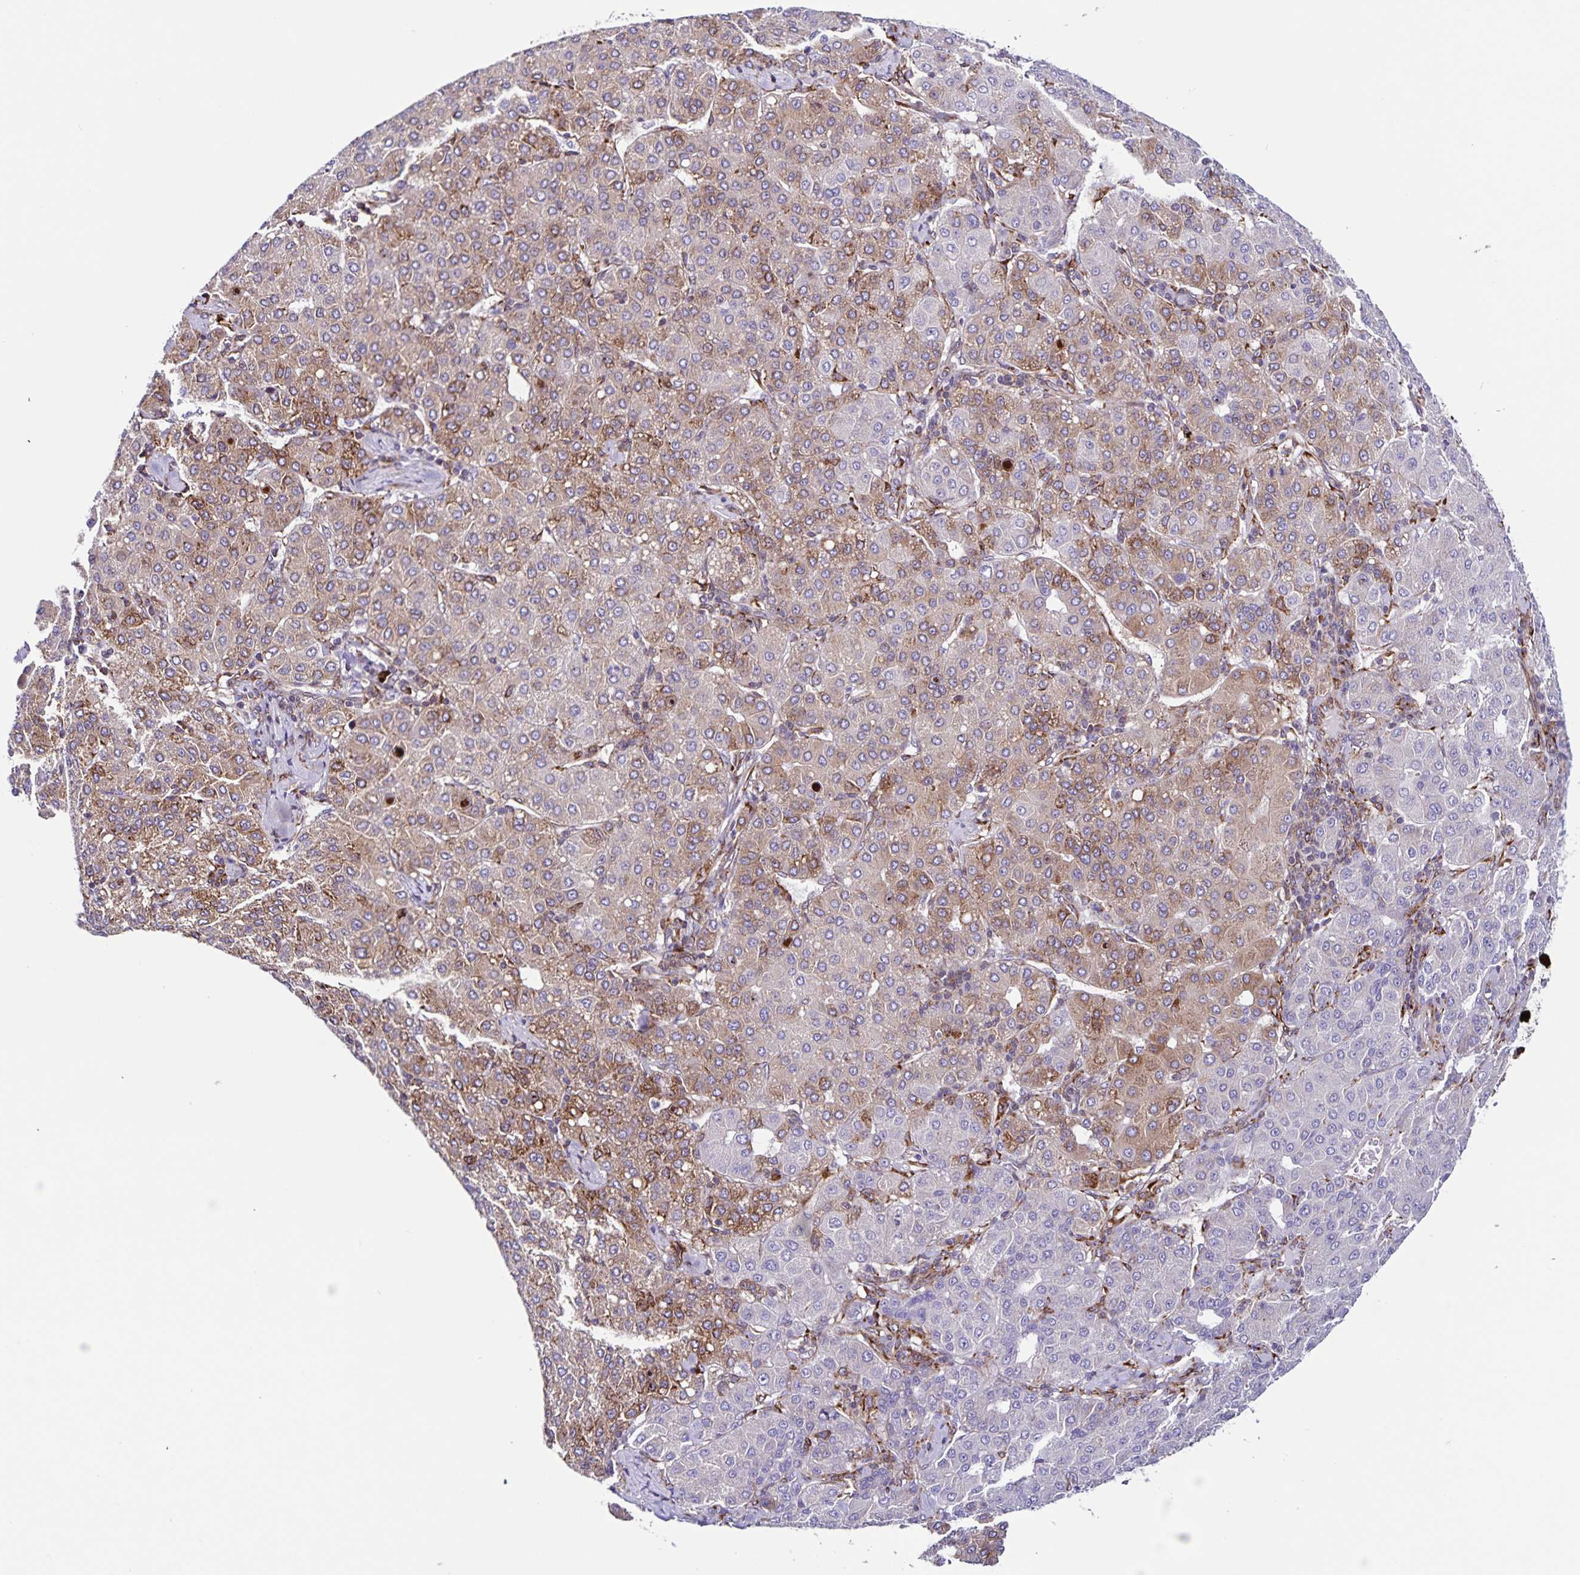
{"staining": {"intensity": "weak", "quantity": ">75%", "location": "cytoplasmic/membranous"}, "tissue": "liver cancer", "cell_type": "Tumor cells", "image_type": "cancer", "snomed": [{"axis": "morphology", "description": "Carcinoma, Hepatocellular, NOS"}, {"axis": "topography", "description": "Liver"}], "caption": "Hepatocellular carcinoma (liver) stained for a protein demonstrates weak cytoplasmic/membranous positivity in tumor cells.", "gene": "OSBPL5", "patient": {"sex": "male", "age": 65}}